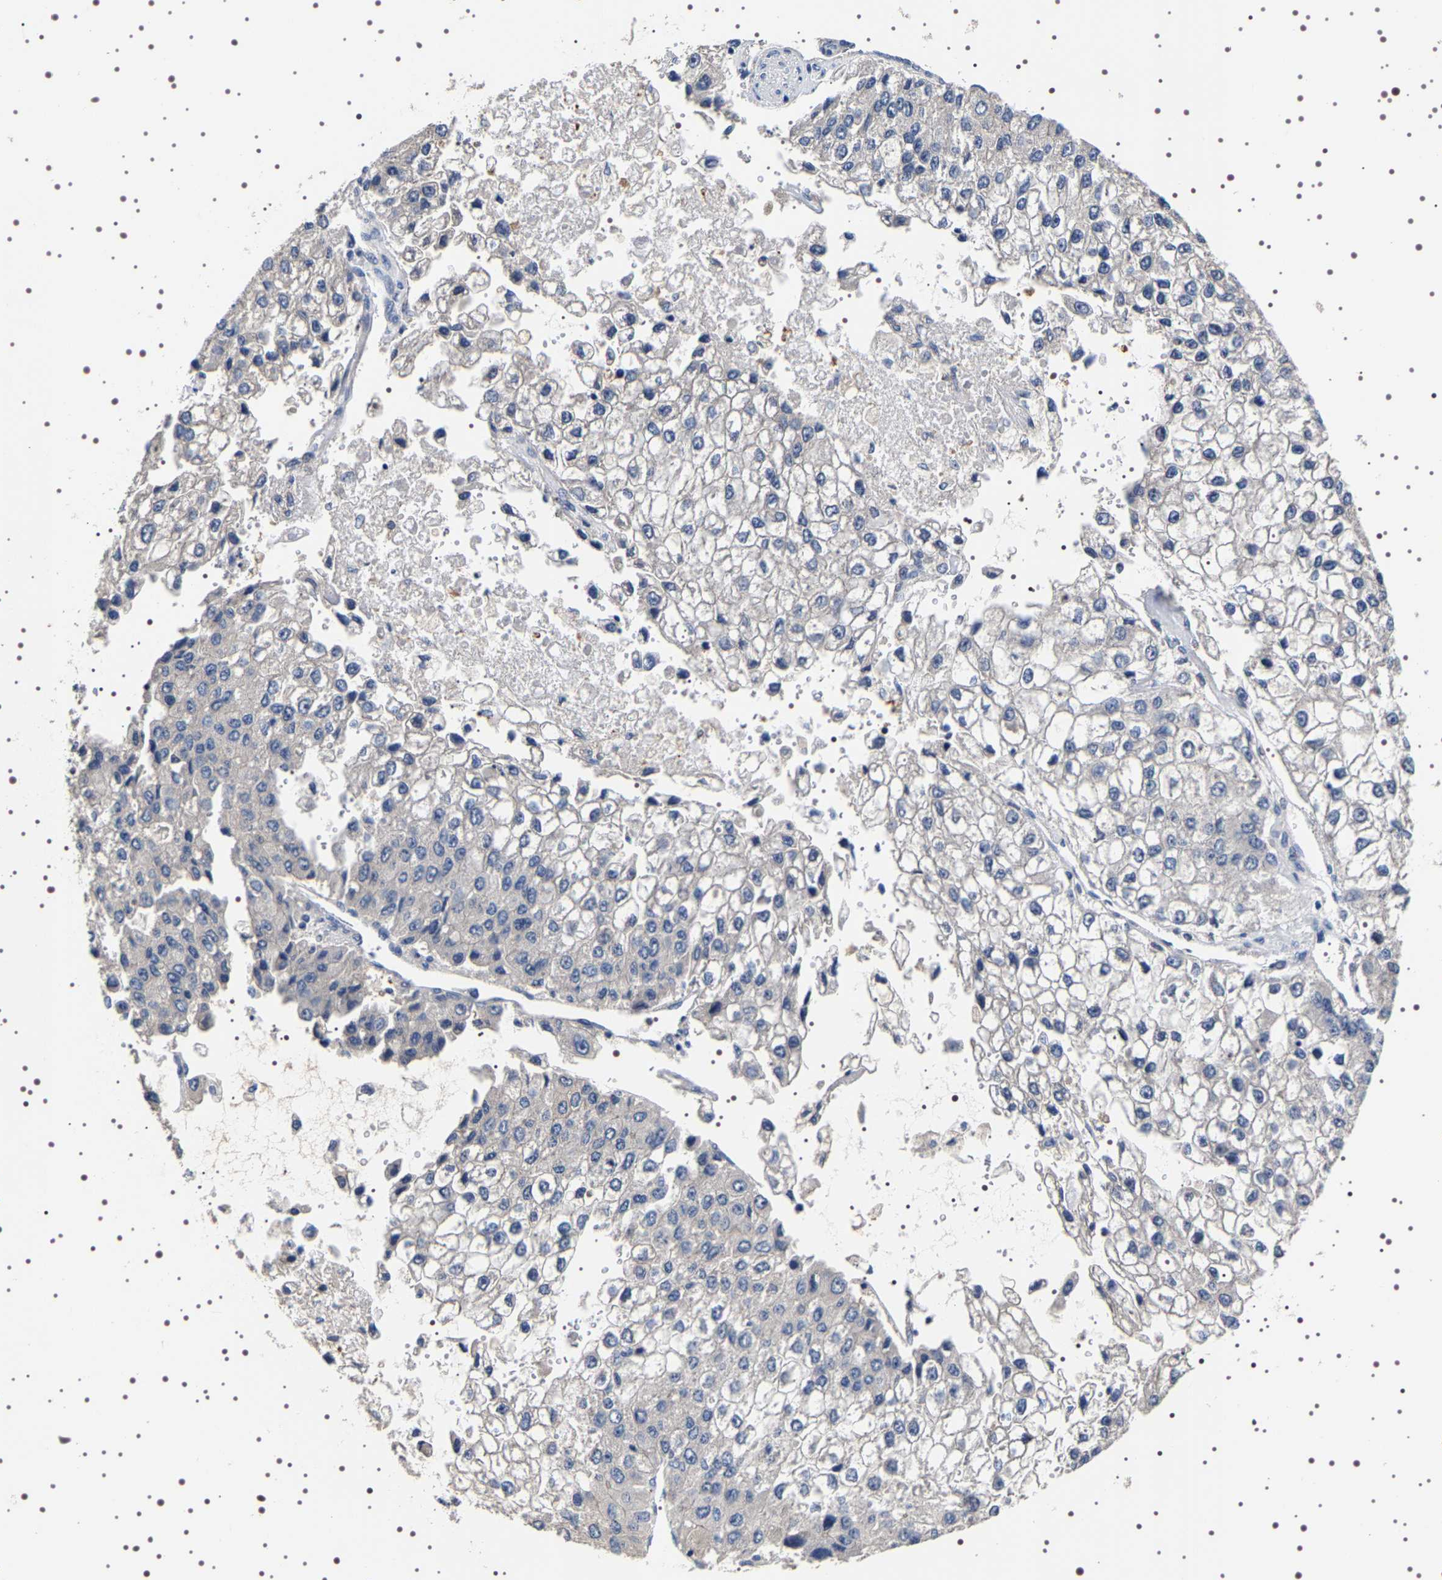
{"staining": {"intensity": "negative", "quantity": "none", "location": "none"}, "tissue": "liver cancer", "cell_type": "Tumor cells", "image_type": "cancer", "snomed": [{"axis": "morphology", "description": "Carcinoma, Hepatocellular, NOS"}, {"axis": "topography", "description": "Liver"}], "caption": "Photomicrograph shows no significant protein positivity in tumor cells of liver cancer. Brightfield microscopy of immunohistochemistry stained with DAB (brown) and hematoxylin (blue), captured at high magnification.", "gene": "ALPL", "patient": {"sex": "female", "age": 66}}